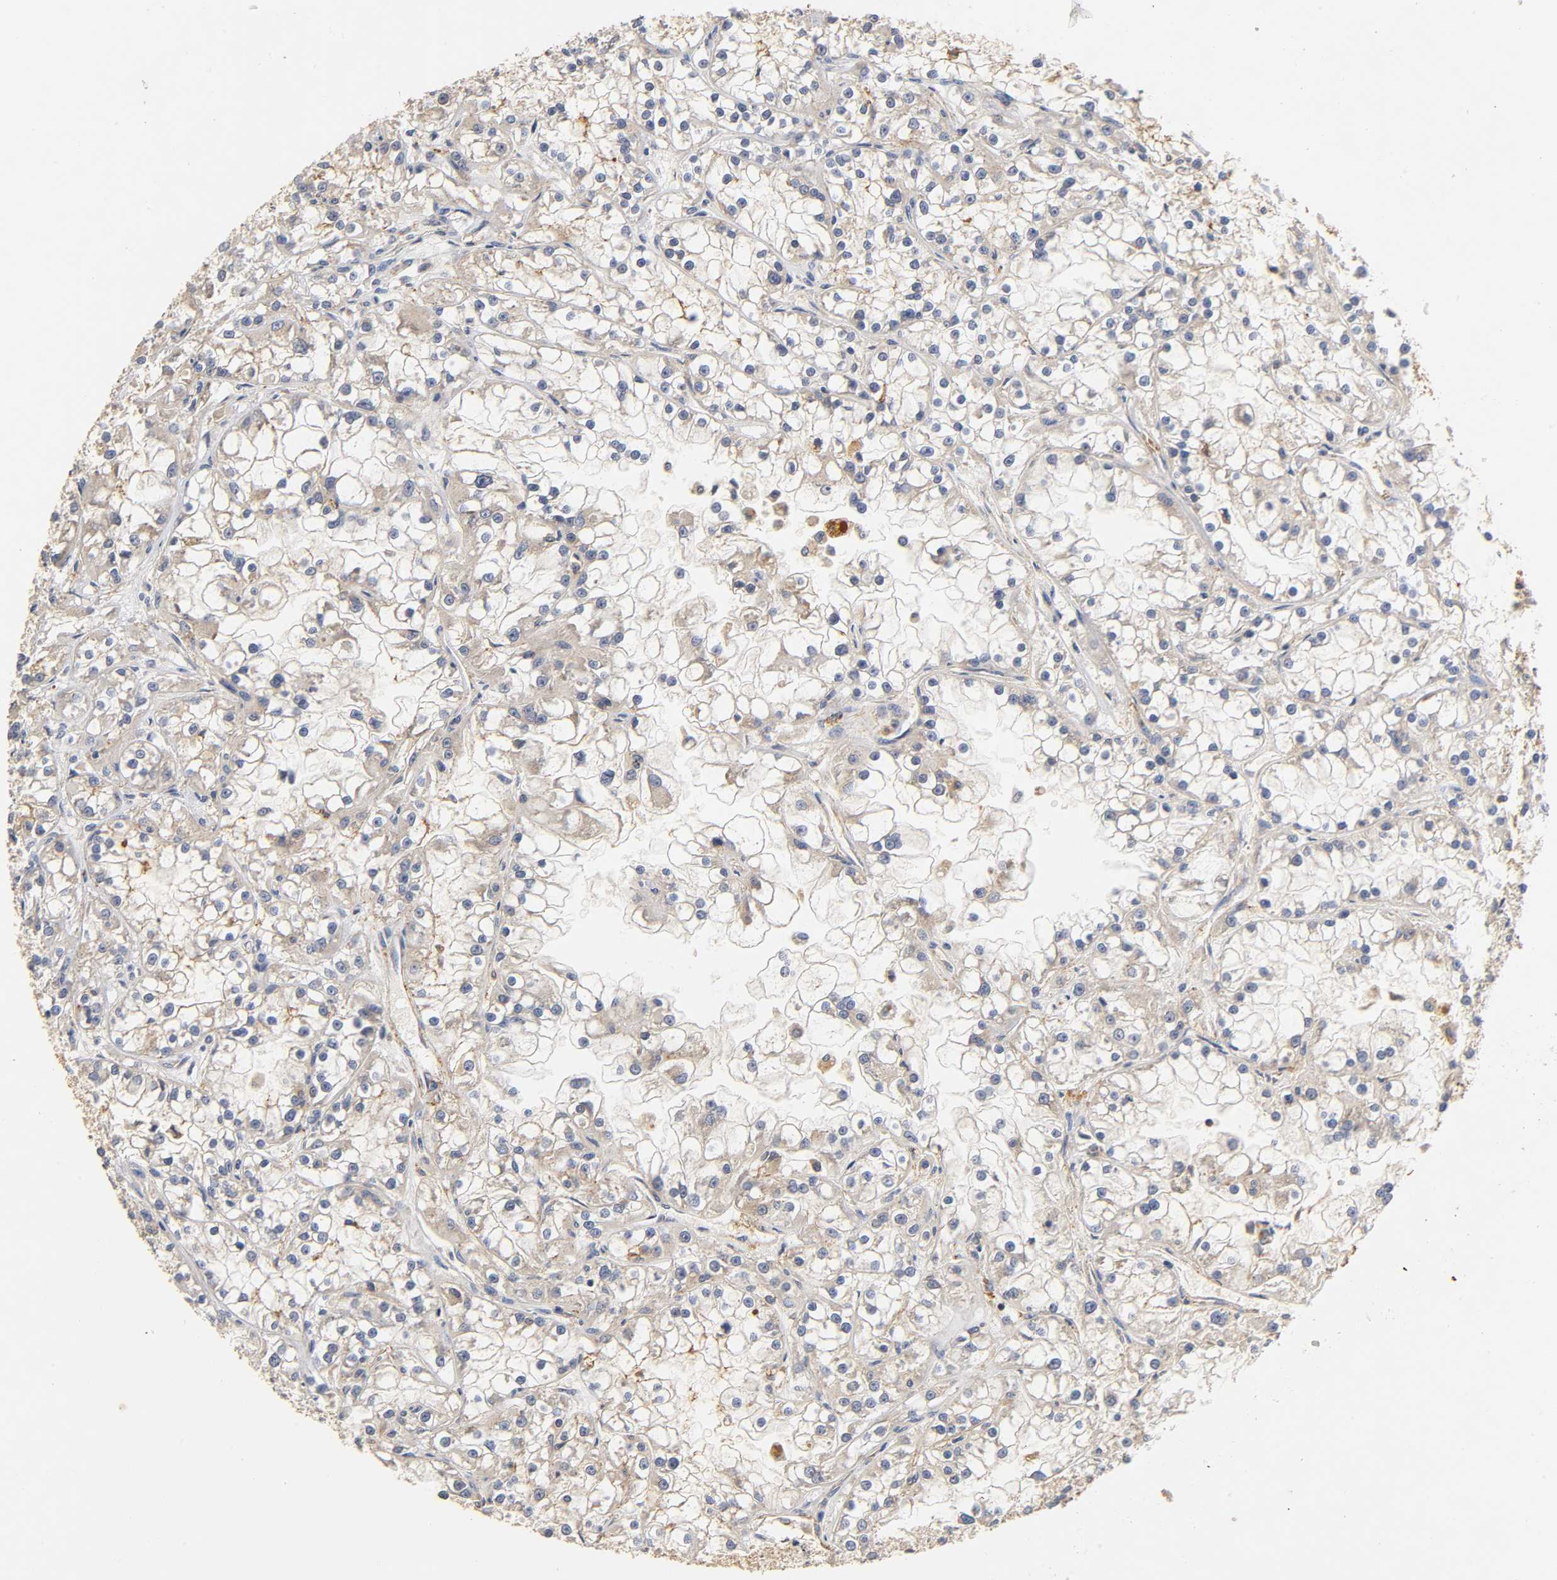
{"staining": {"intensity": "weak", "quantity": "<25%", "location": "cytoplasmic/membranous"}, "tissue": "renal cancer", "cell_type": "Tumor cells", "image_type": "cancer", "snomed": [{"axis": "morphology", "description": "Adenocarcinoma, NOS"}, {"axis": "topography", "description": "Kidney"}], "caption": "Tumor cells show no significant expression in renal cancer.", "gene": "SCAP", "patient": {"sex": "female", "age": 52}}